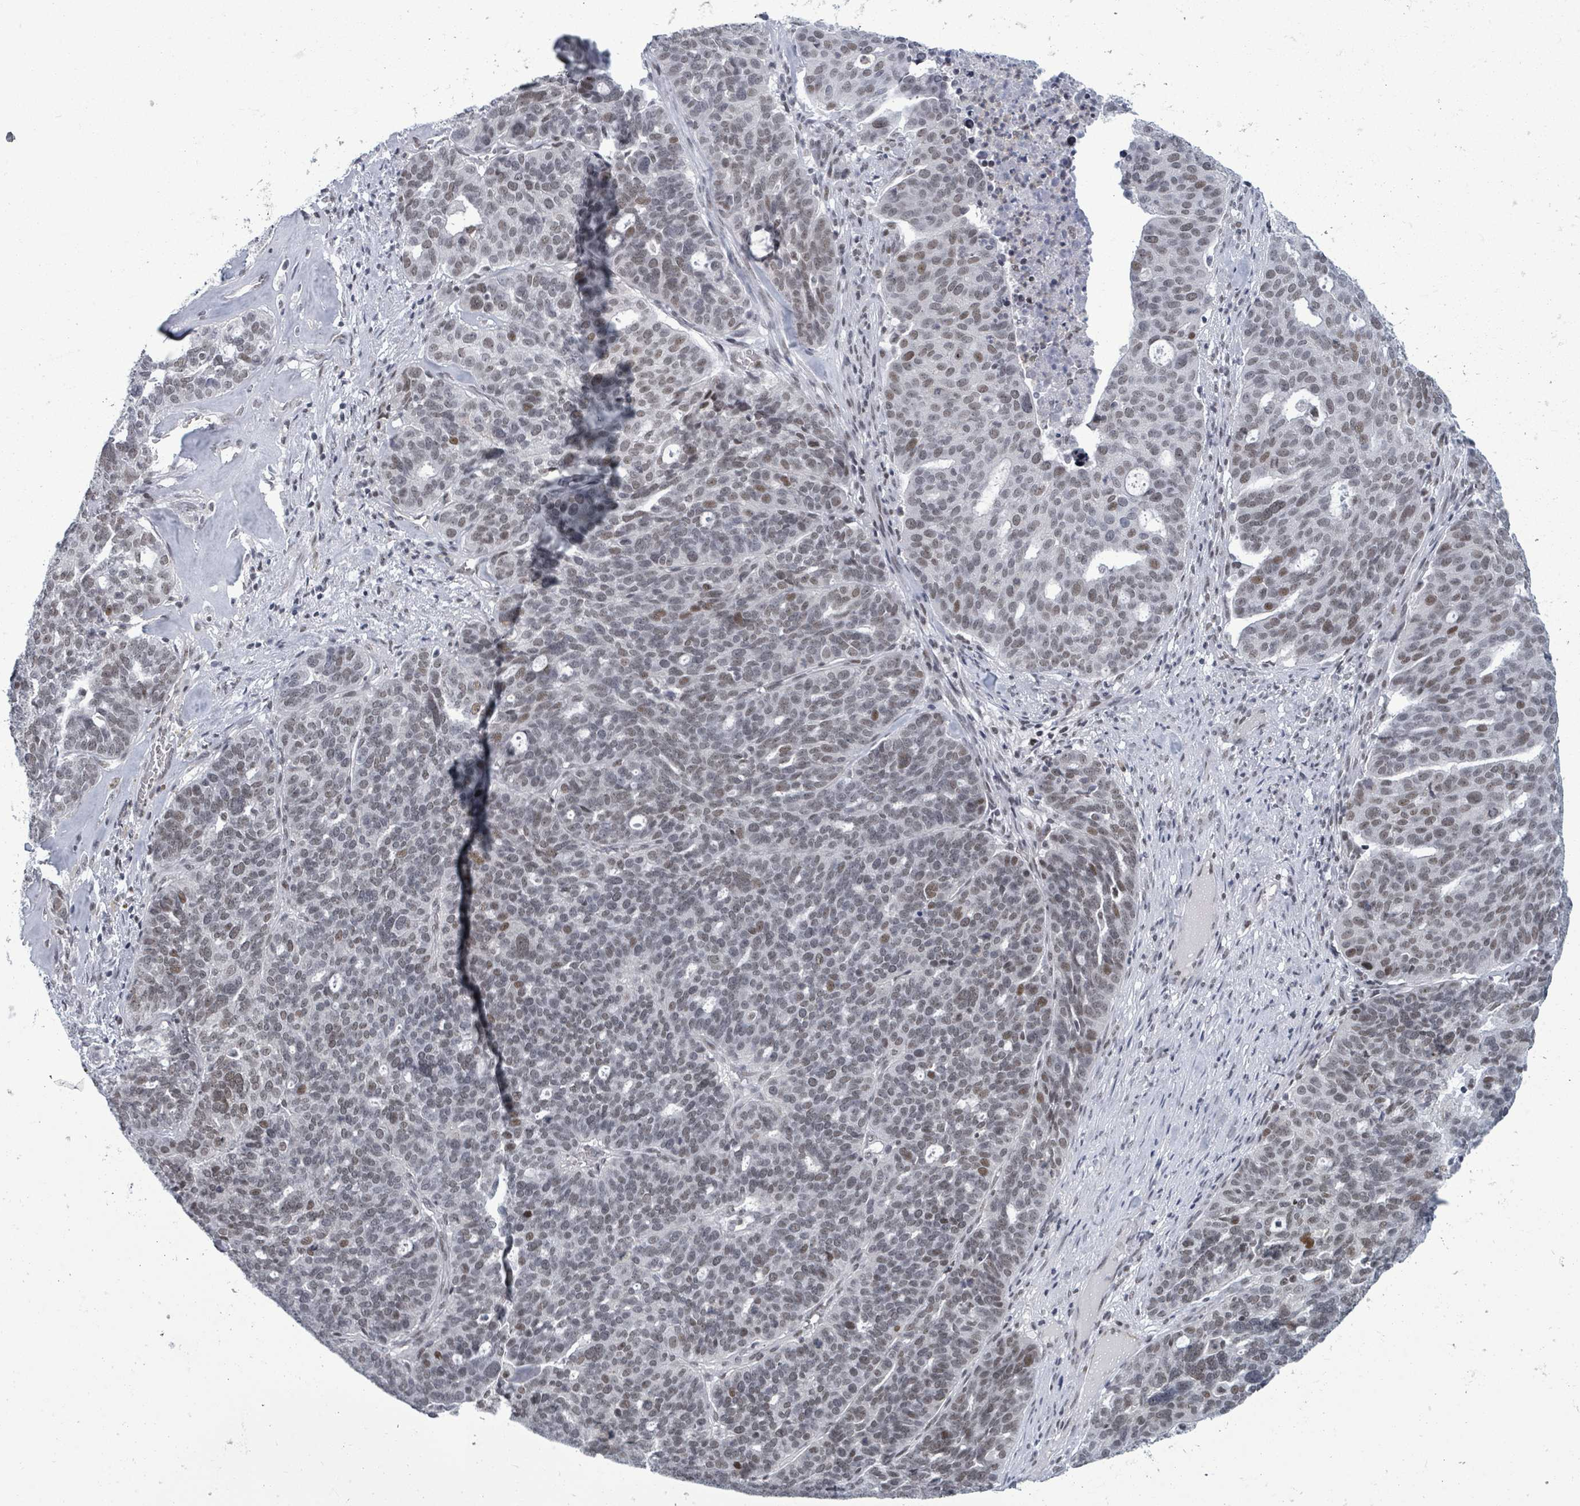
{"staining": {"intensity": "moderate", "quantity": "<25%", "location": "nuclear"}, "tissue": "ovarian cancer", "cell_type": "Tumor cells", "image_type": "cancer", "snomed": [{"axis": "morphology", "description": "Cystadenocarcinoma, serous, NOS"}, {"axis": "topography", "description": "Ovary"}], "caption": "Immunohistochemical staining of serous cystadenocarcinoma (ovarian) shows low levels of moderate nuclear protein expression in about <25% of tumor cells.", "gene": "ERCC5", "patient": {"sex": "female", "age": 59}}